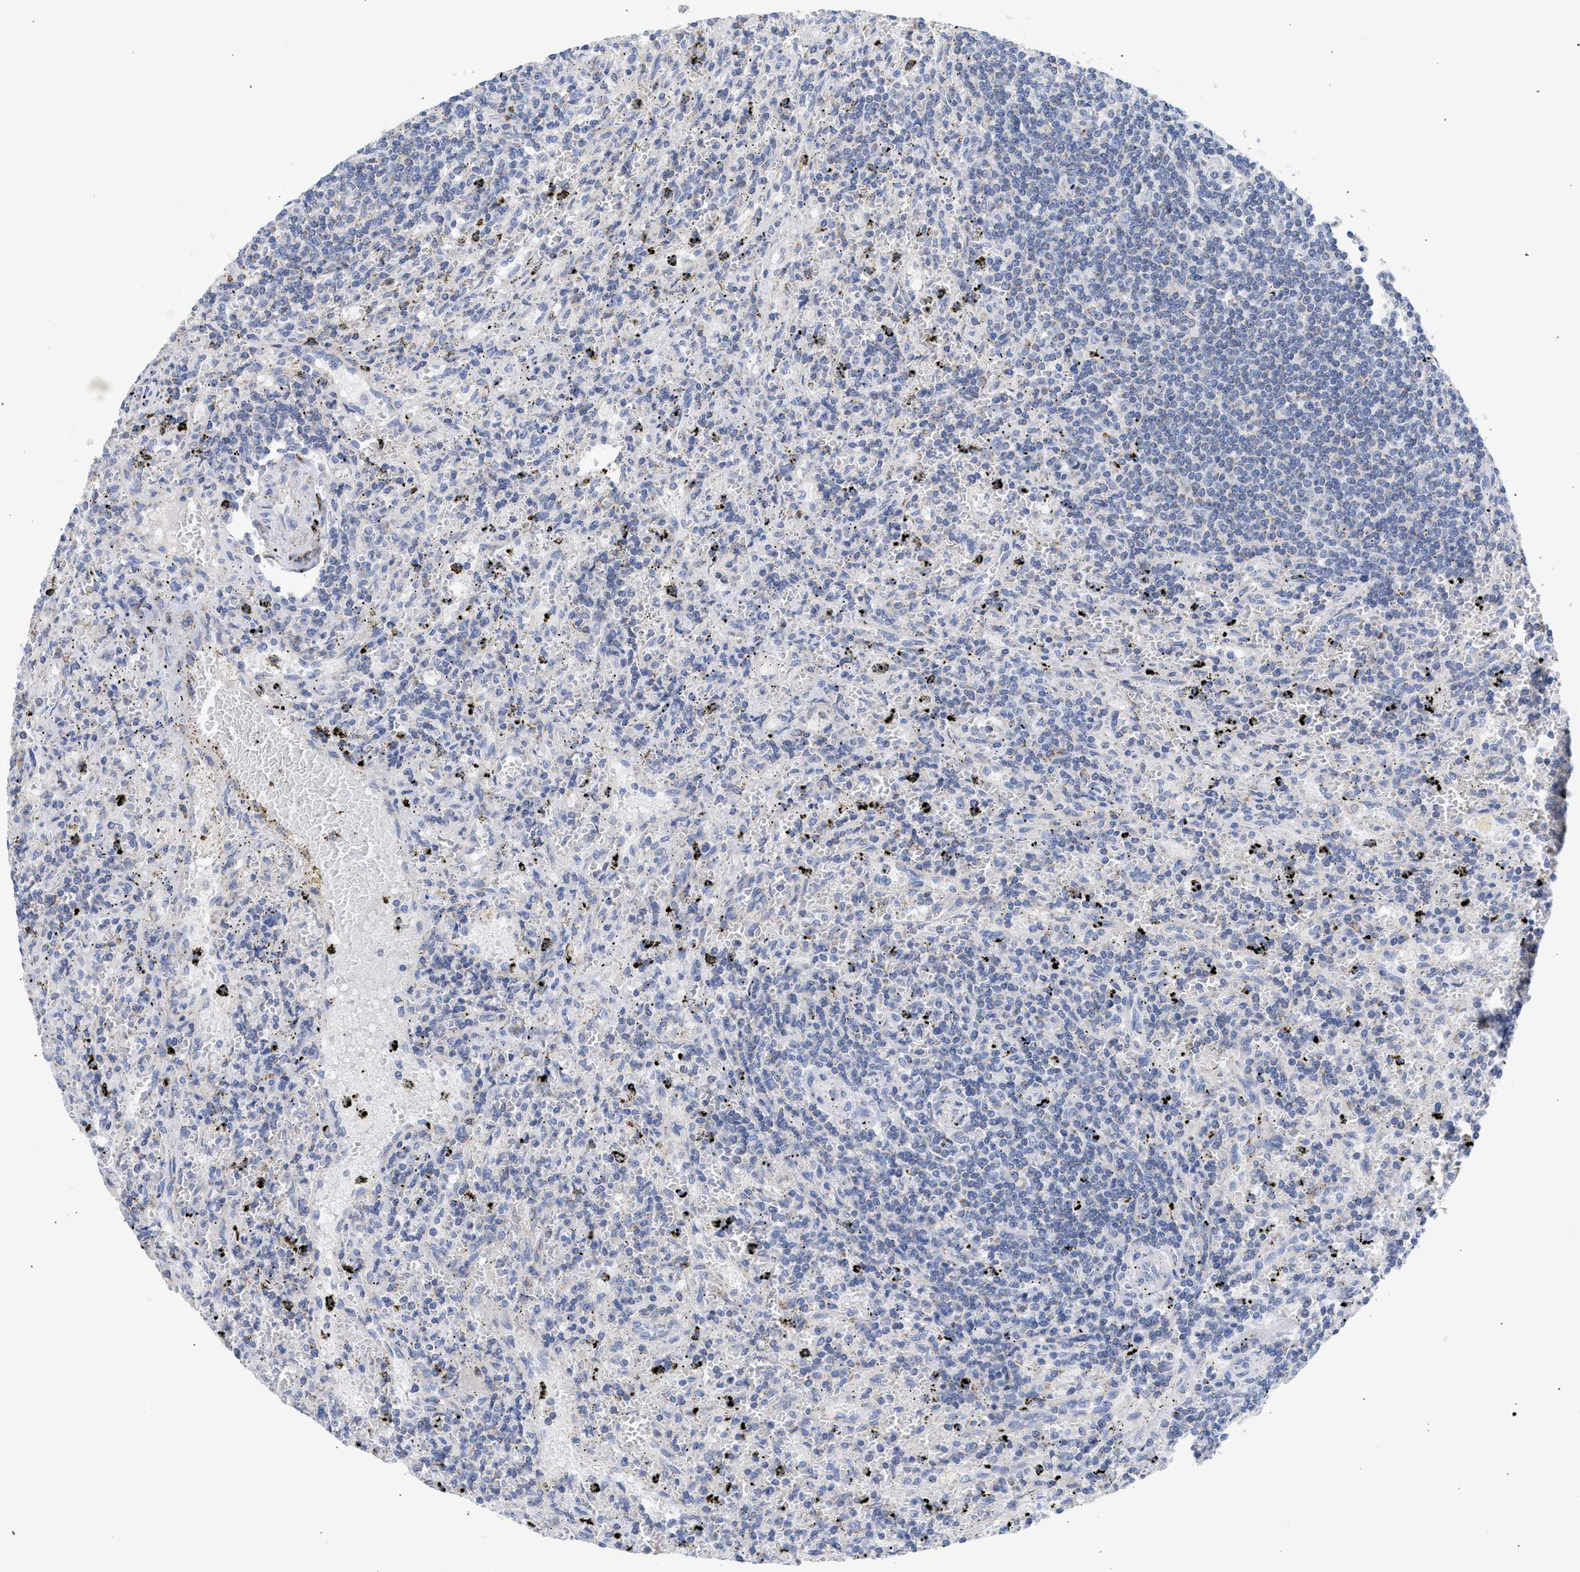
{"staining": {"intensity": "negative", "quantity": "none", "location": "none"}, "tissue": "lymphoma", "cell_type": "Tumor cells", "image_type": "cancer", "snomed": [{"axis": "morphology", "description": "Malignant lymphoma, non-Hodgkin's type, Low grade"}, {"axis": "topography", "description": "Spleen"}], "caption": "Tumor cells are negative for protein expression in human lymphoma.", "gene": "ACOT13", "patient": {"sex": "male", "age": 76}}